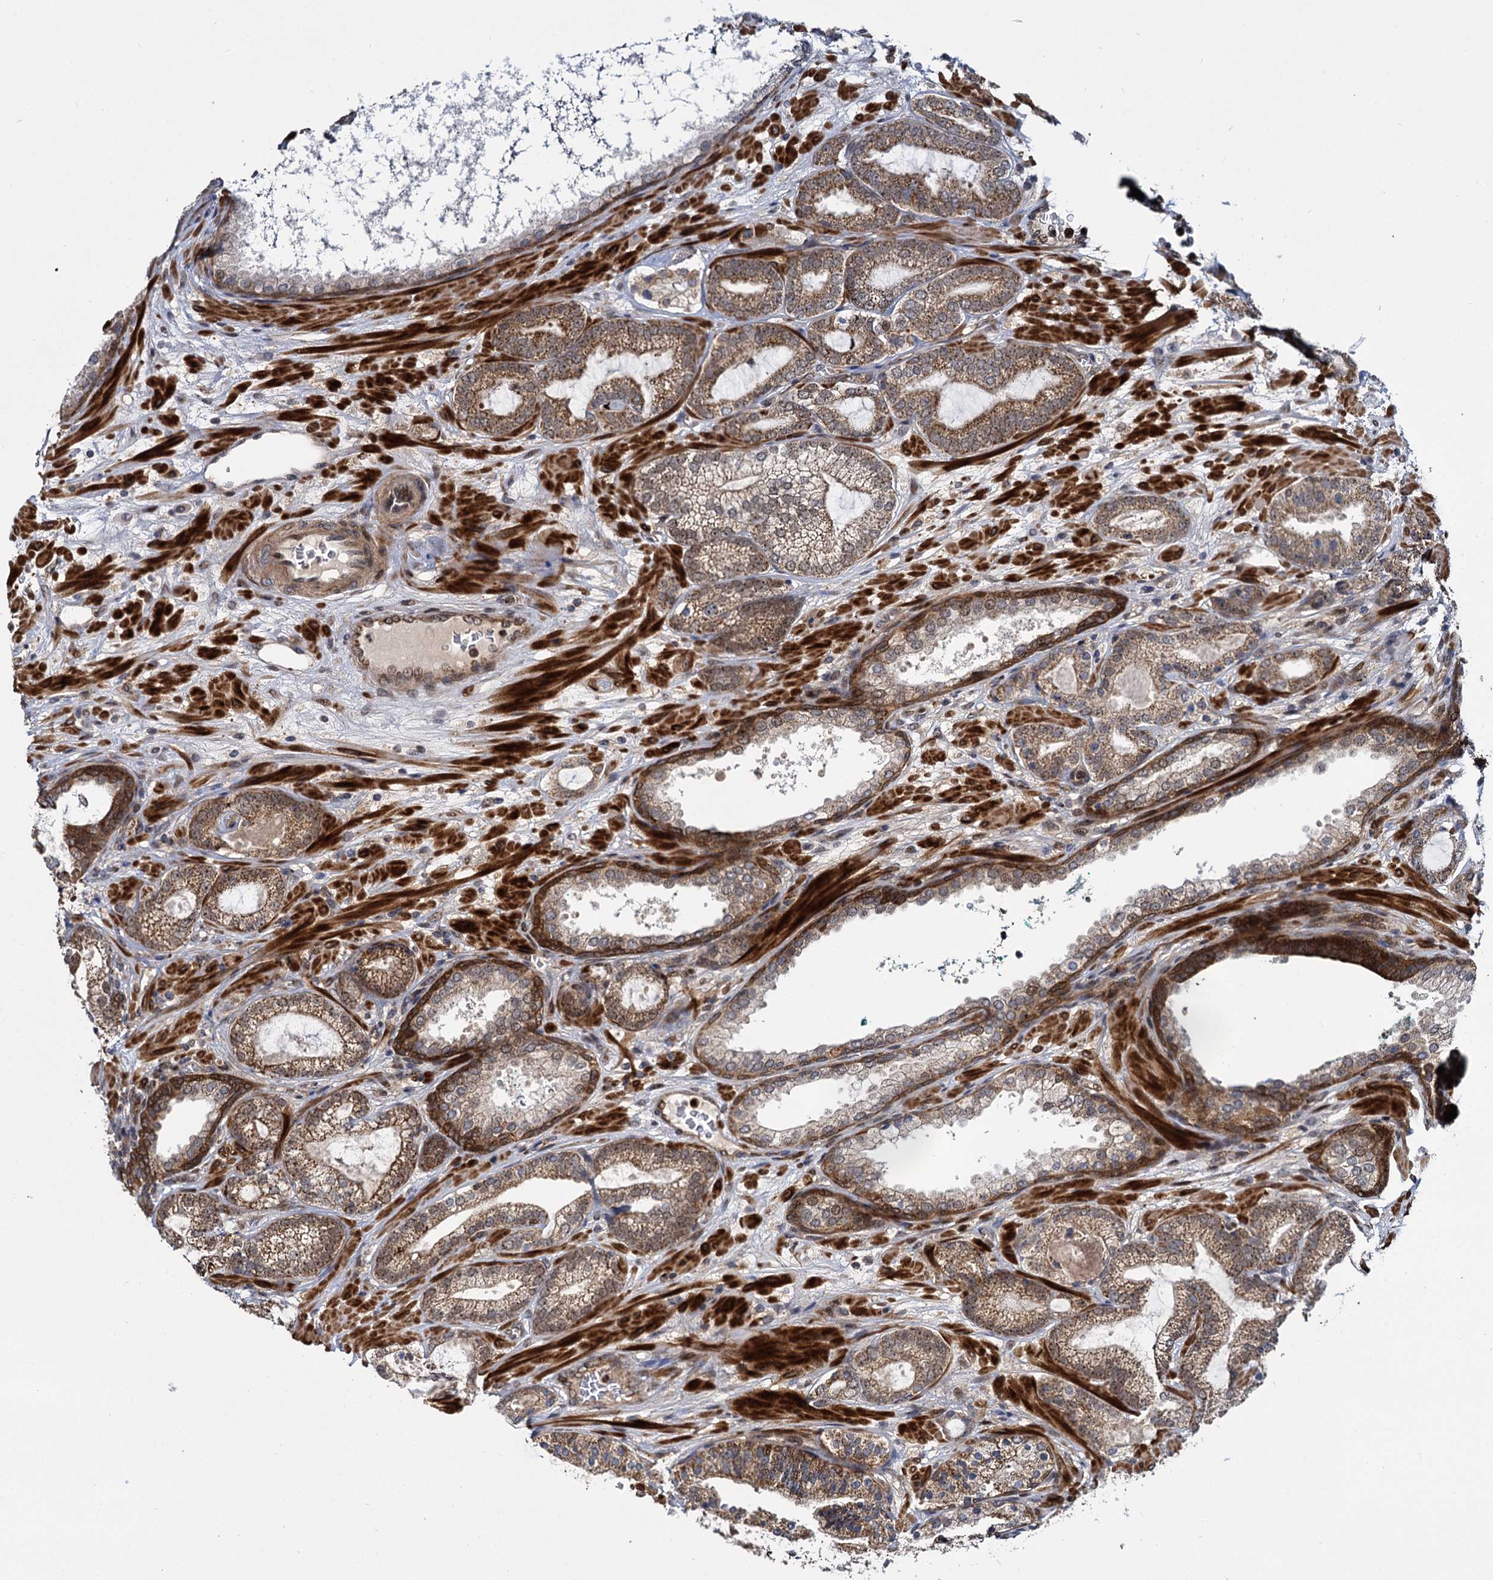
{"staining": {"intensity": "moderate", "quantity": ">75%", "location": "cytoplasmic/membranous"}, "tissue": "prostate cancer", "cell_type": "Tumor cells", "image_type": "cancer", "snomed": [{"axis": "morphology", "description": "Adenocarcinoma, High grade"}, {"axis": "topography", "description": "Prostate"}], "caption": "The micrograph reveals immunohistochemical staining of prostate high-grade adenocarcinoma. There is moderate cytoplasmic/membranous positivity is present in about >75% of tumor cells.", "gene": "GAL3ST4", "patient": {"sex": "male", "age": 60}}